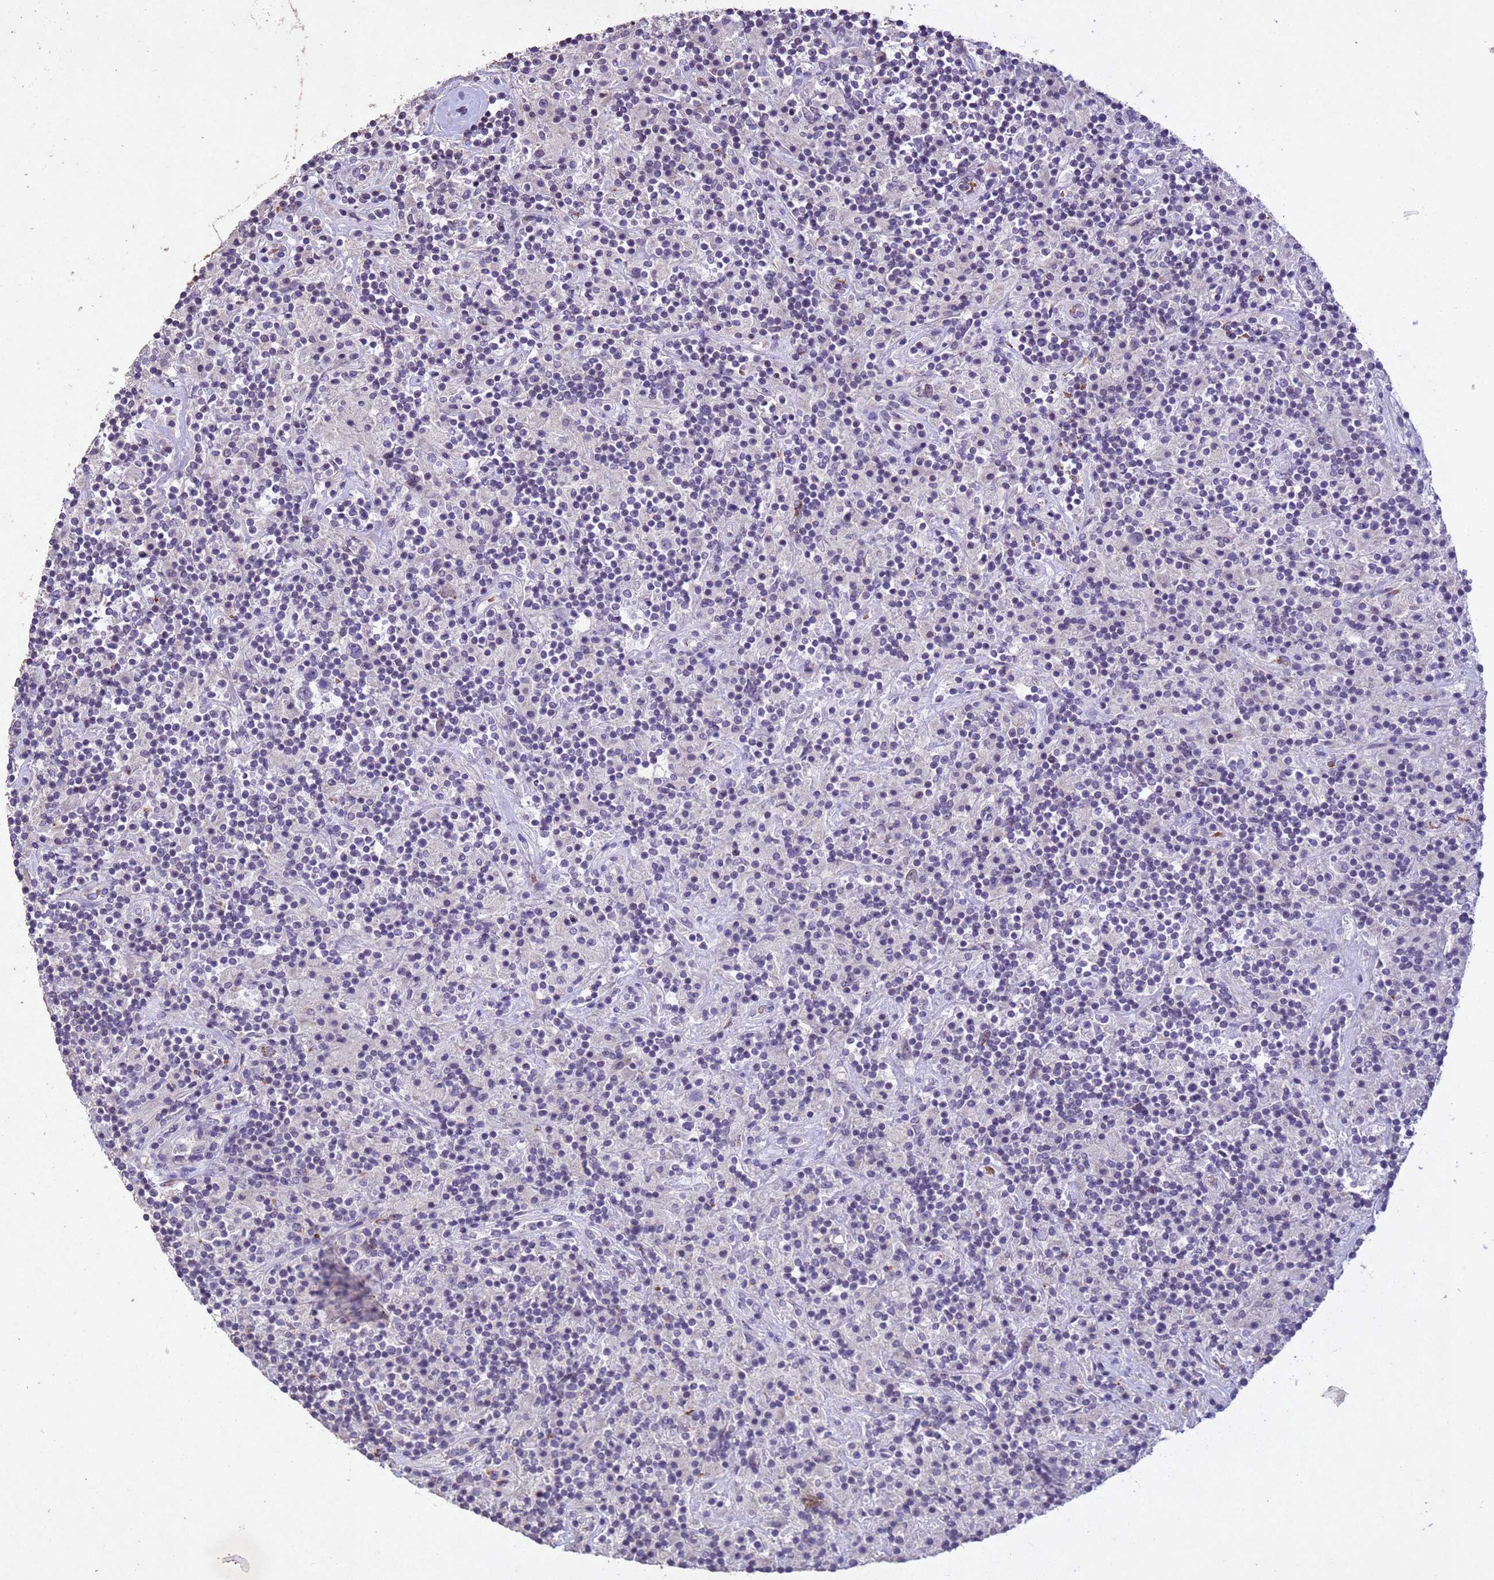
{"staining": {"intensity": "negative", "quantity": "none", "location": "none"}, "tissue": "lymphoma", "cell_type": "Tumor cells", "image_type": "cancer", "snomed": [{"axis": "morphology", "description": "Hodgkin's disease, NOS"}, {"axis": "topography", "description": "Lymph node"}], "caption": "The immunohistochemistry (IHC) image has no significant positivity in tumor cells of Hodgkin's disease tissue. The staining is performed using DAB (3,3'-diaminobenzidine) brown chromogen with nuclei counter-stained in using hematoxylin.", "gene": "NLRP11", "patient": {"sex": "male", "age": 70}}